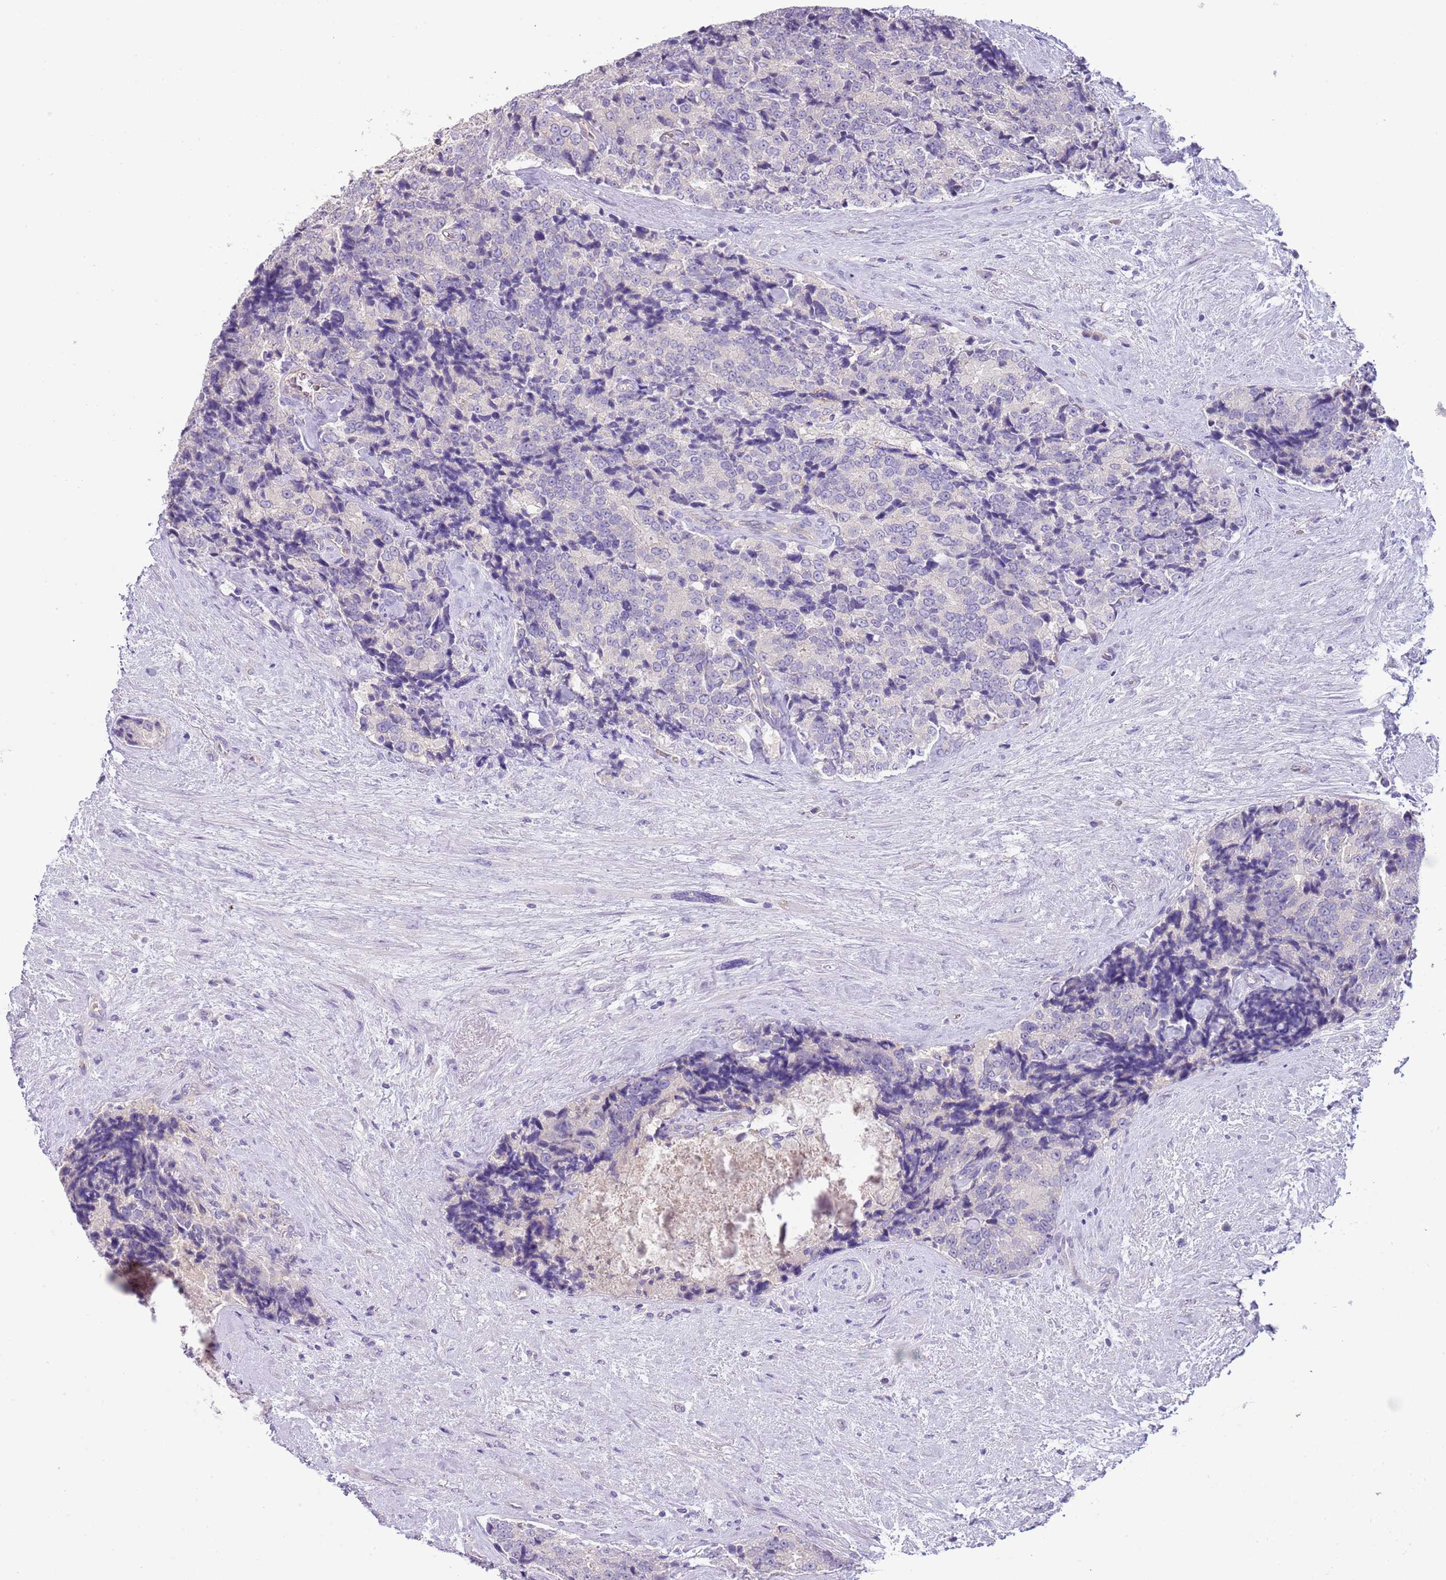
{"staining": {"intensity": "negative", "quantity": "none", "location": "none"}, "tissue": "prostate cancer", "cell_type": "Tumor cells", "image_type": "cancer", "snomed": [{"axis": "morphology", "description": "Adenocarcinoma, High grade"}, {"axis": "topography", "description": "Prostate"}], "caption": "The micrograph reveals no staining of tumor cells in prostate cancer. The staining is performed using DAB brown chromogen with nuclei counter-stained in using hematoxylin.", "gene": "HES3", "patient": {"sex": "male", "age": 70}}